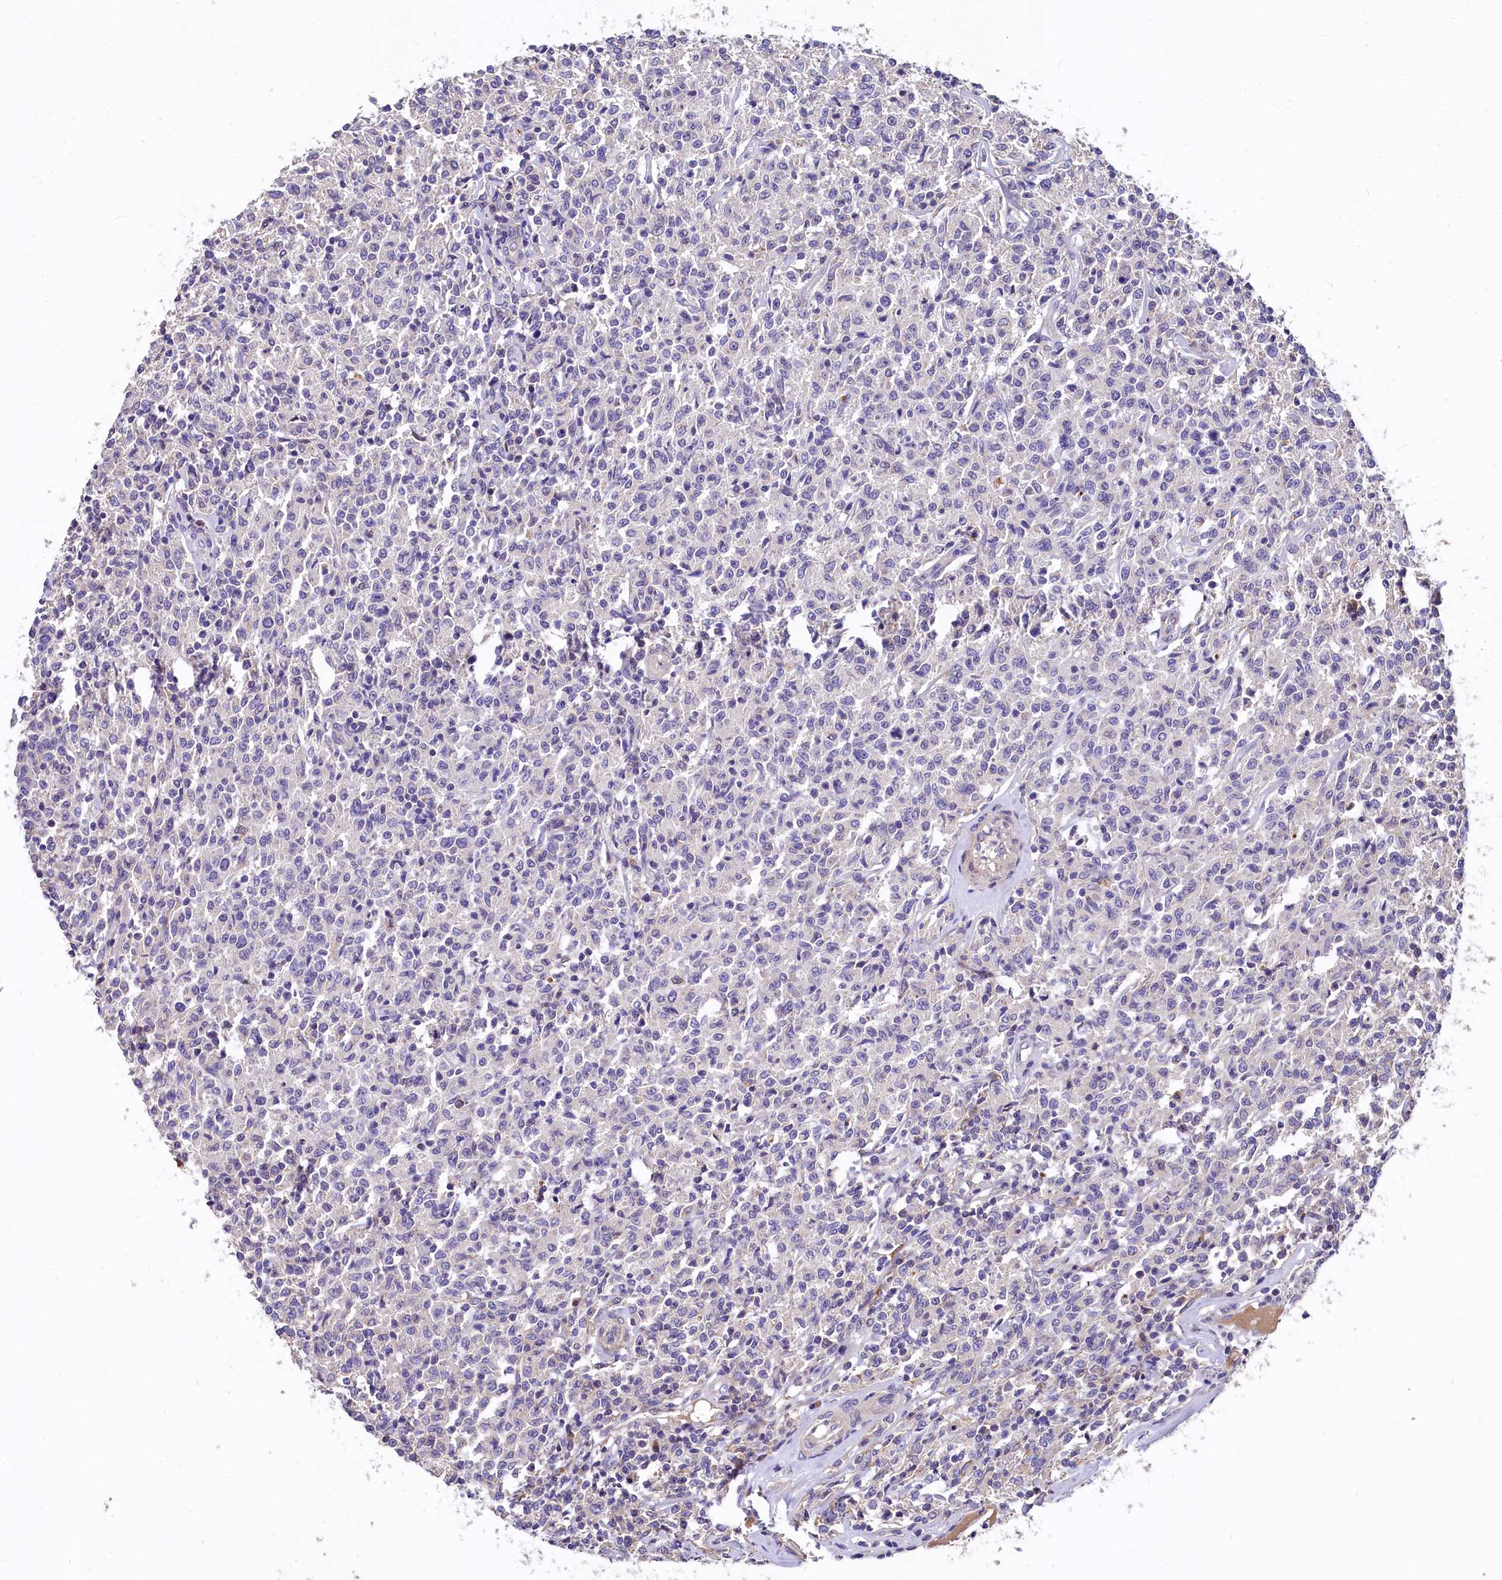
{"staining": {"intensity": "negative", "quantity": "none", "location": "none"}, "tissue": "lymphoma", "cell_type": "Tumor cells", "image_type": "cancer", "snomed": [{"axis": "morphology", "description": "Malignant lymphoma, non-Hodgkin's type, Low grade"}, {"axis": "topography", "description": "Small intestine"}], "caption": "The immunohistochemistry micrograph has no significant expression in tumor cells of malignant lymphoma, non-Hodgkin's type (low-grade) tissue.", "gene": "EPS8L2", "patient": {"sex": "female", "age": 59}}